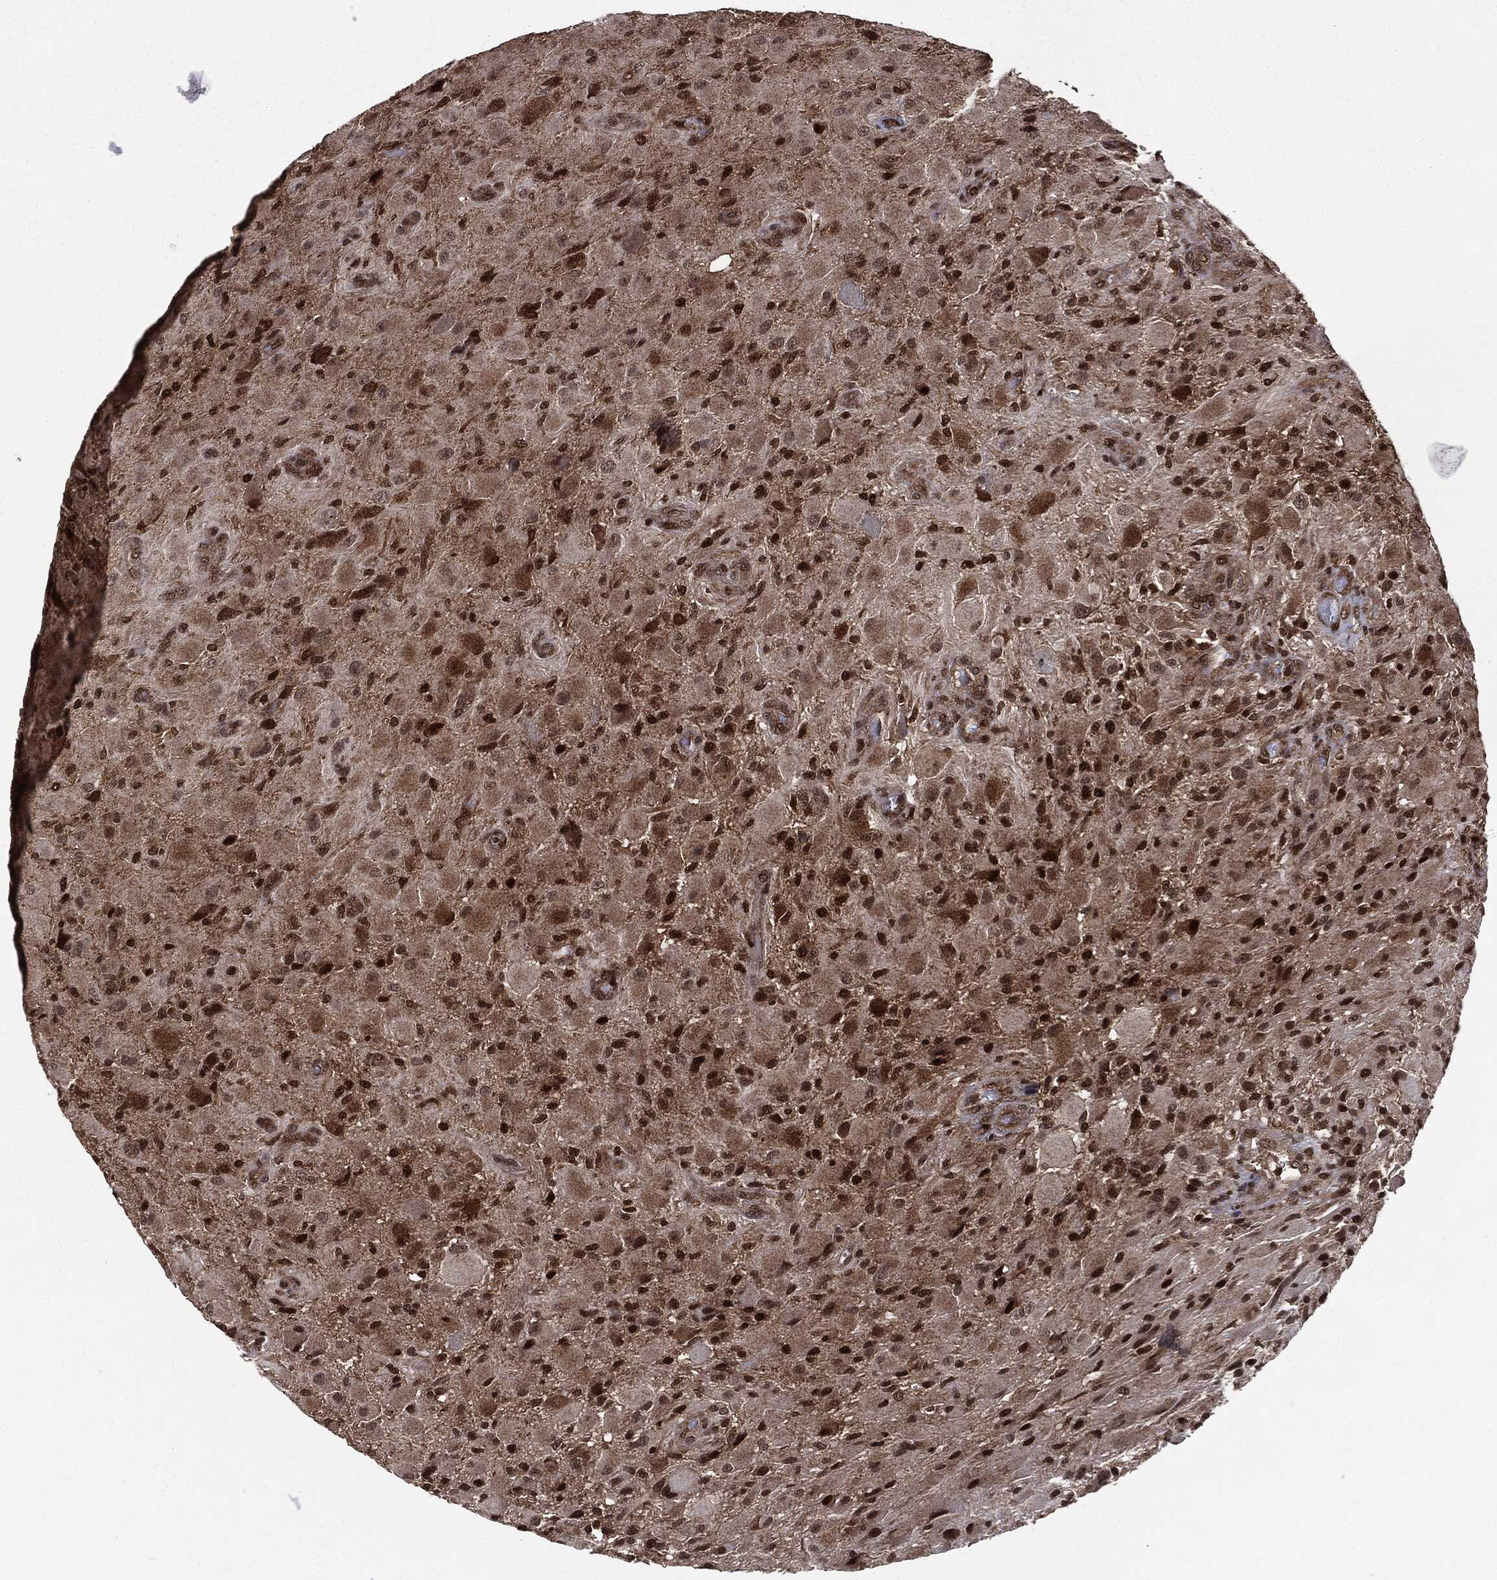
{"staining": {"intensity": "moderate", "quantity": ">75%", "location": "cytoplasmic/membranous,nuclear"}, "tissue": "glioma", "cell_type": "Tumor cells", "image_type": "cancer", "snomed": [{"axis": "morphology", "description": "Glioma, malignant, High grade"}, {"axis": "topography", "description": "Cerebral cortex"}], "caption": "Tumor cells display medium levels of moderate cytoplasmic/membranous and nuclear positivity in about >75% of cells in human glioma. (DAB (3,3'-diaminobenzidine) IHC, brown staining for protein, blue staining for nuclei).", "gene": "PTPA", "patient": {"sex": "male", "age": 35}}